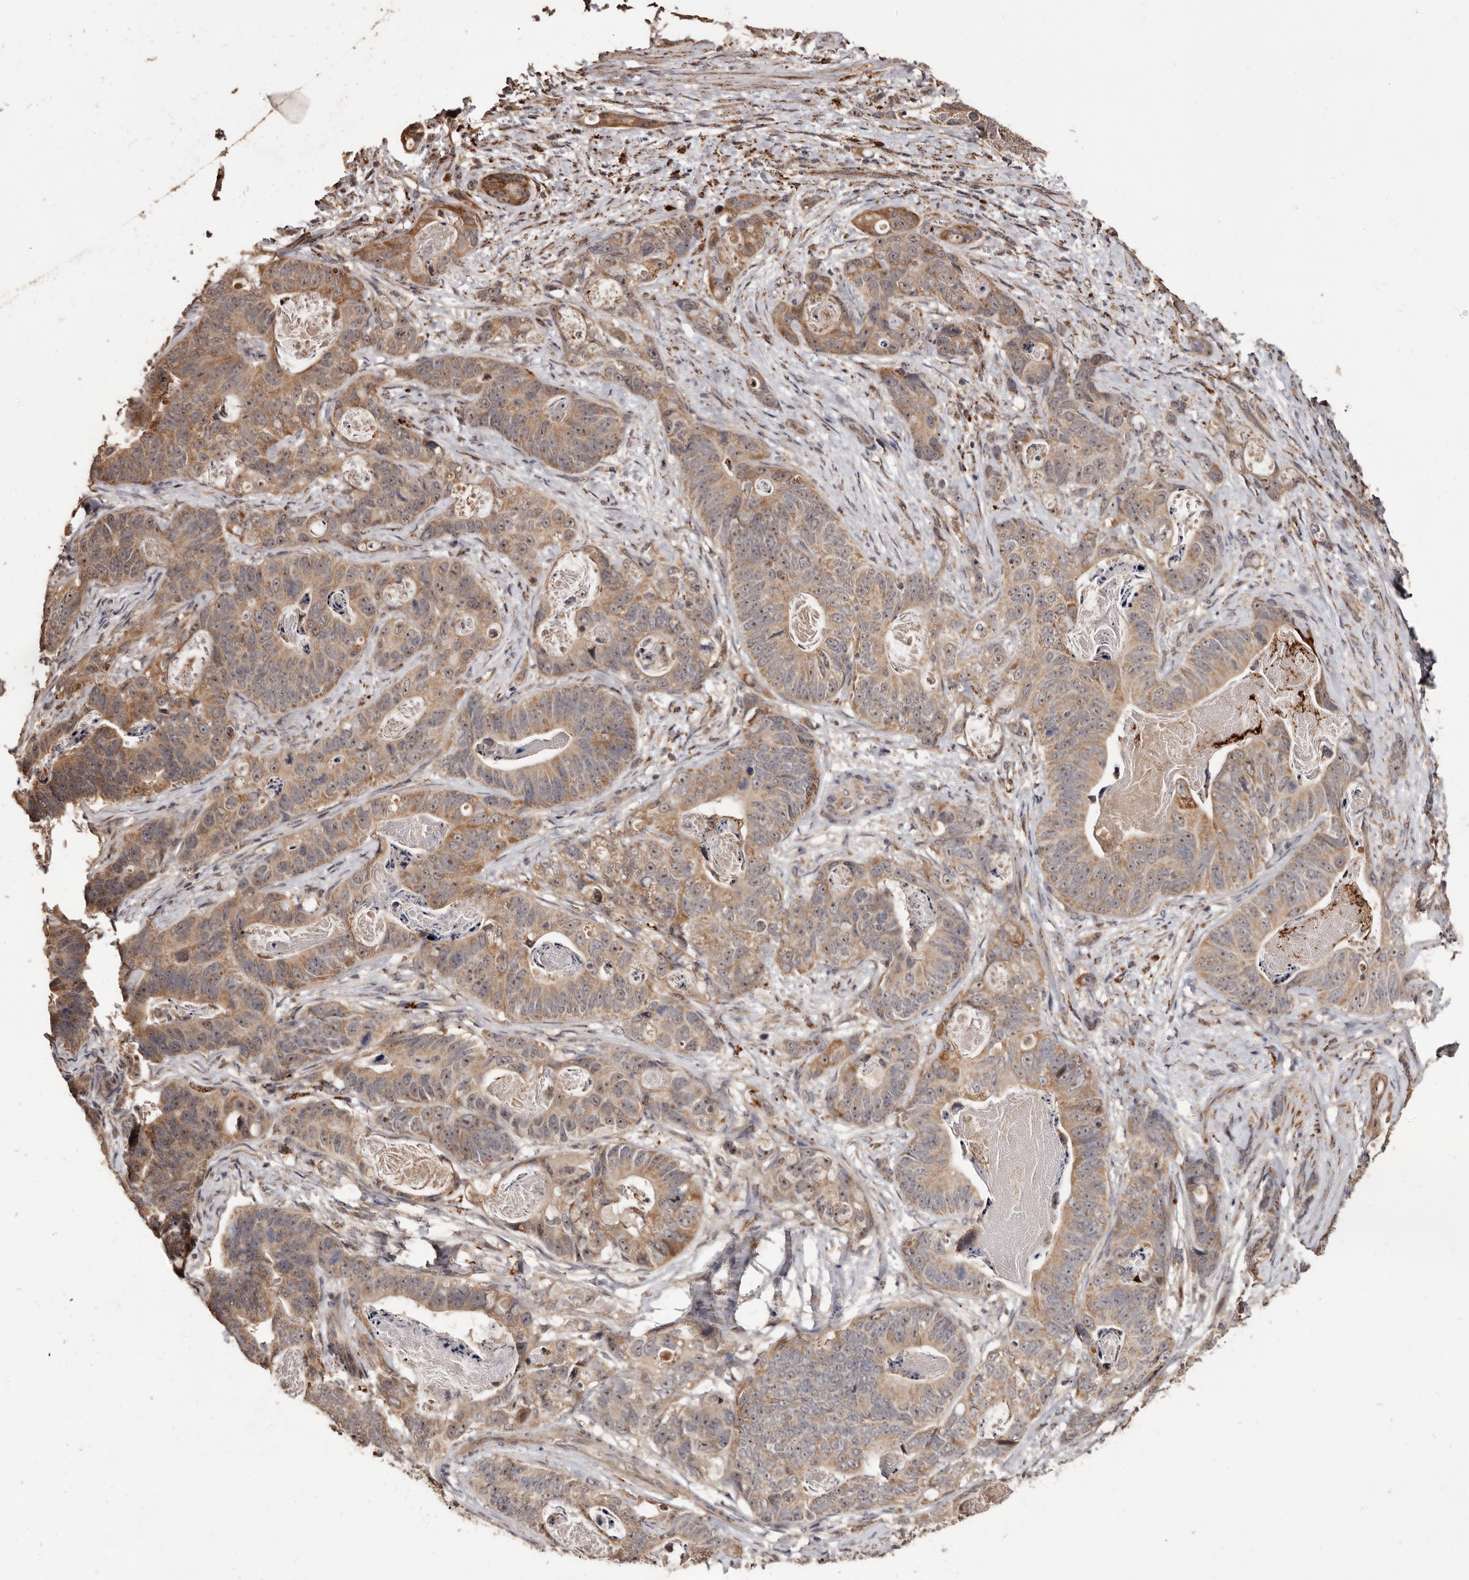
{"staining": {"intensity": "moderate", "quantity": ">75%", "location": "cytoplasmic/membranous"}, "tissue": "stomach cancer", "cell_type": "Tumor cells", "image_type": "cancer", "snomed": [{"axis": "morphology", "description": "Normal tissue, NOS"}, {"axis": "morphology", "description": "Adenocarcinoma, NOS"}, {"axis": "topography", "description": "Stomach"}], "caption": "Brown immunohistochemical staining in human stomach cancer reveals moderate cytoplasmic/membranous expression in approximately >75% of tumor cells.", "gene": "AKAP7", "patient": {"sex": "female", "age": 89}}